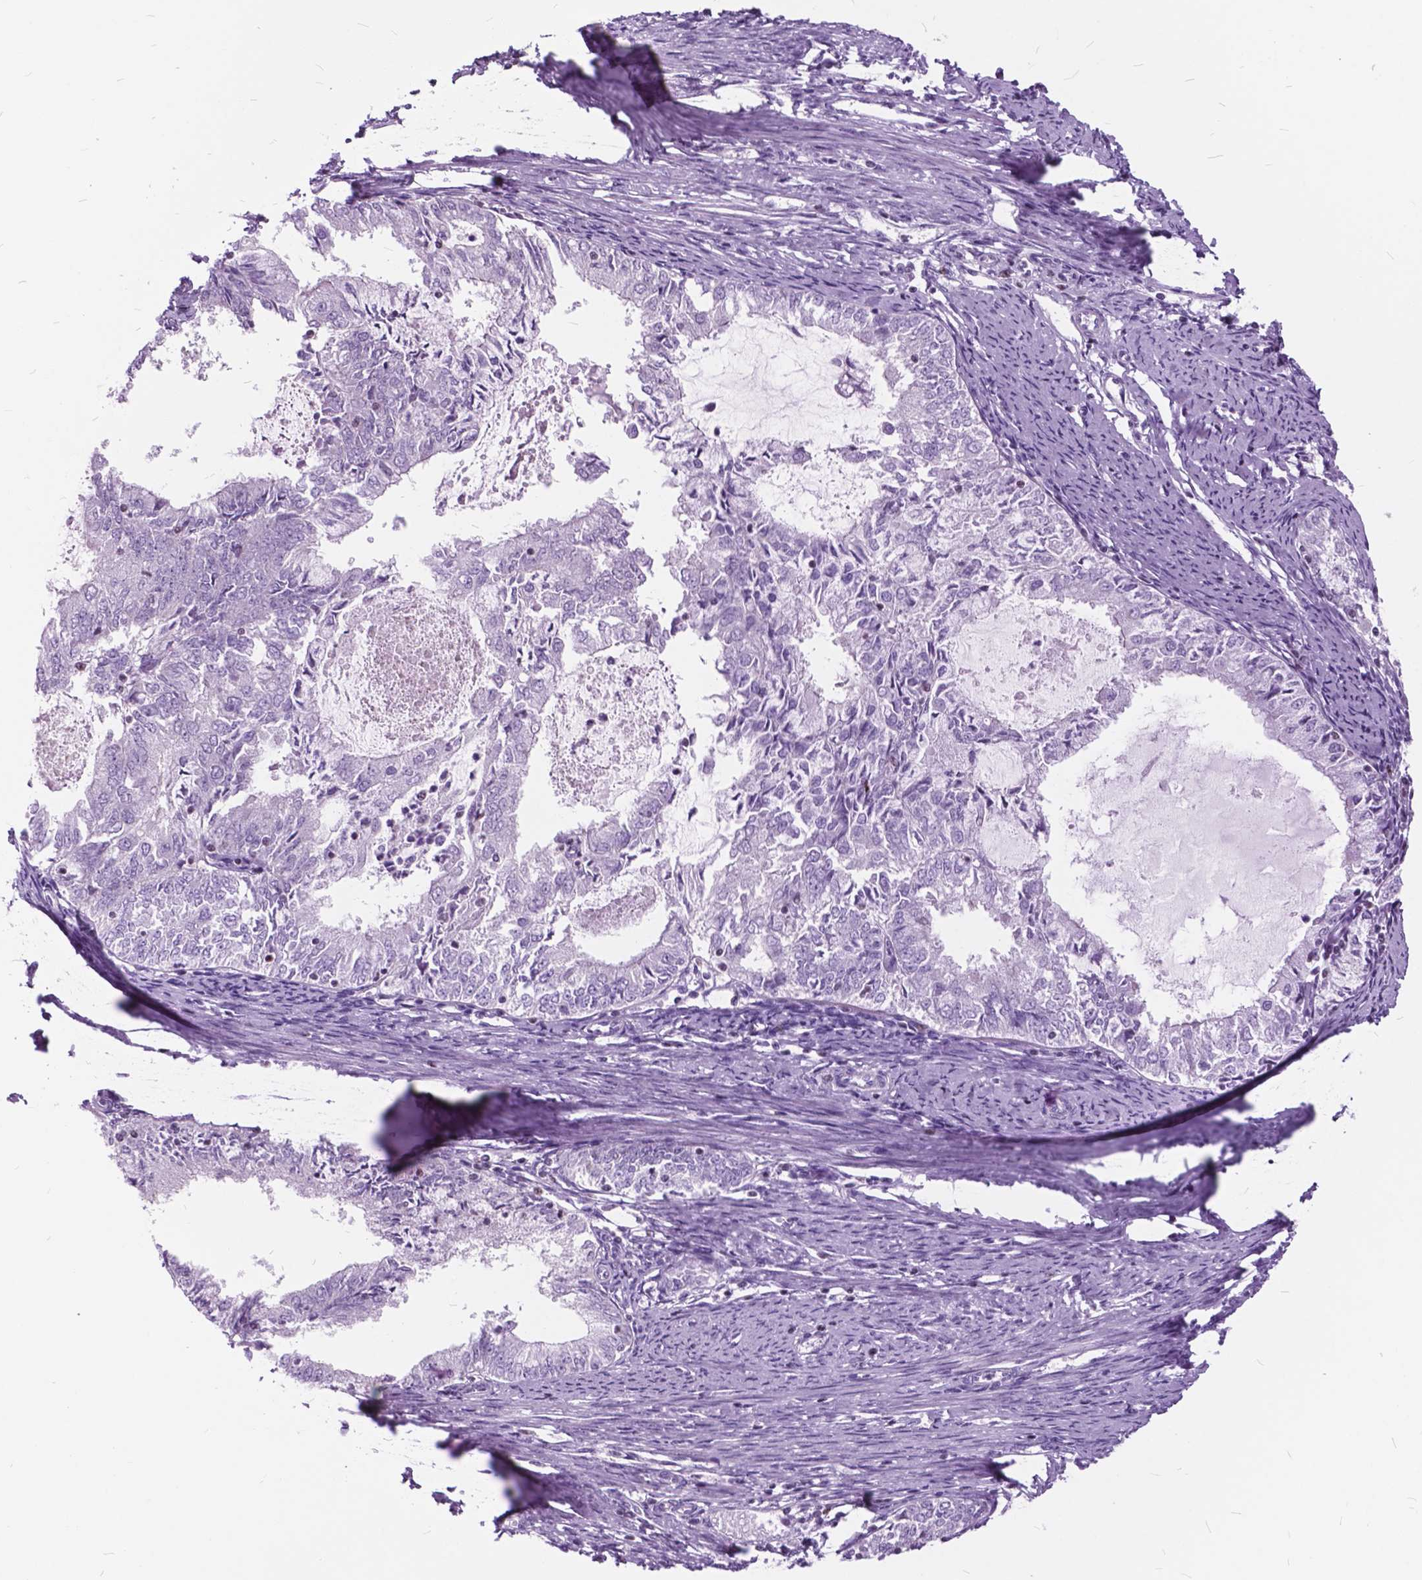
{"staining": {"intensity": "negative", "quantity": "none", "location": "none"}, "tissue": "endometrial cancer", "cell_type": "Tumor cells", "image_type": "cancer", "snomed": [{"axis": "morphology", "description": "Adenocarcinoma, NOS"}, {"axis": "topography", "description": "Endometrium"}], "caption": "This is an immunohistochemistry (IHC) image of human adenocarcinoma (endometrial). There is no positivity in tumor cells.", "gene": "SP140", "patient": {"sex": "female", "age": 57}}